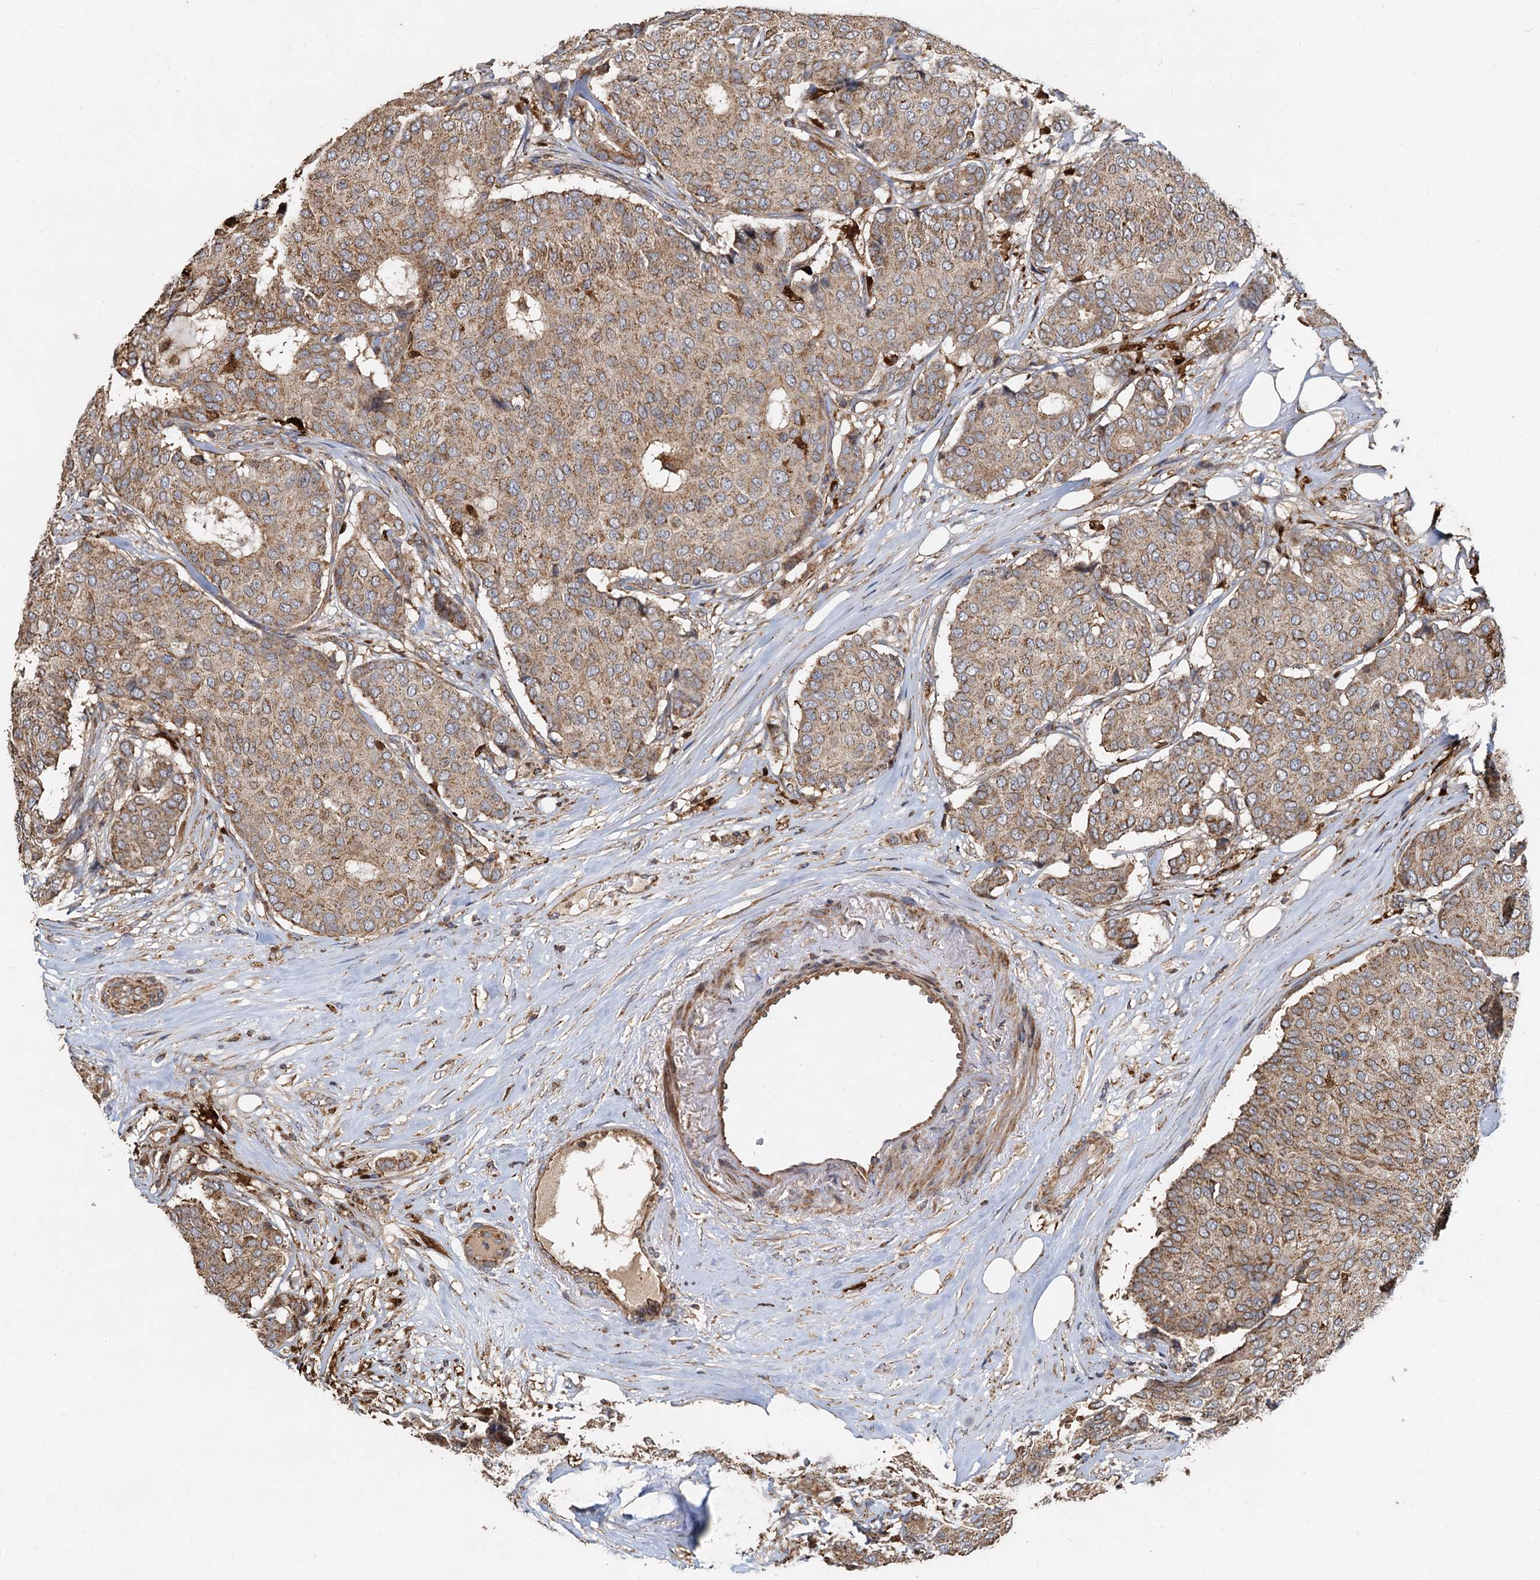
{"staining": {"intensity": "moderate", "quantity": ">75%", "location": "cytoplasmic/membranous"}, "tissue": "breast cancer", "cell_type": "Tumor cells", "image_type": "cancer", "snomed": [{"axis": "morphology", "description": "Duct carcinoma"}, {"axis": "topography", "description": "Breast"}], "caption": "A photomicrograph of human invasive ductal carcinoma (breast) stained for a protein displays moderate cytoplasmic/membranous brown staining in tumor cells.", "gene": "SDS", "patient": {"sex": "female", "age": 75}}